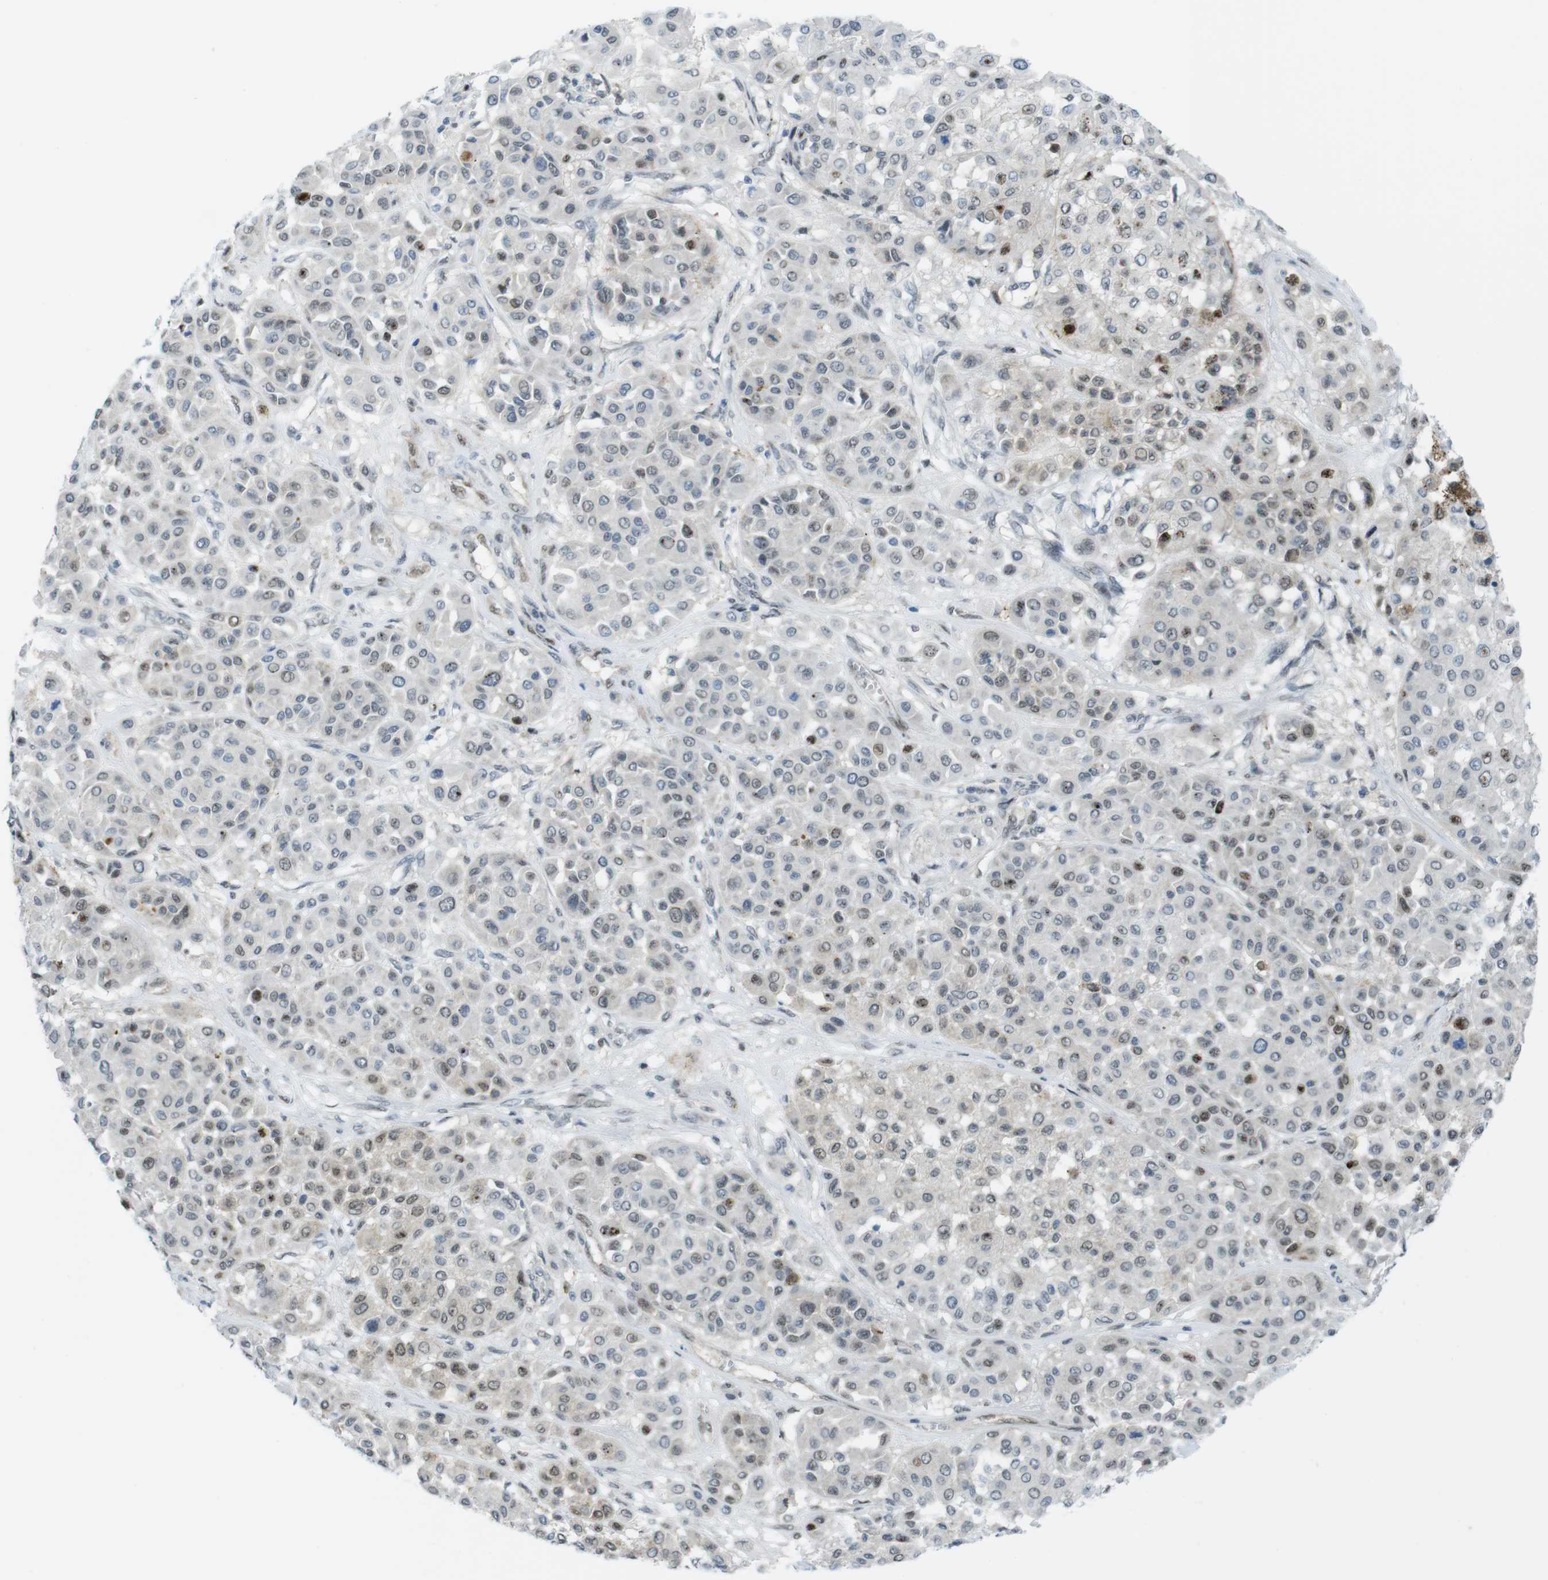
{"staining": {"intensity": "moderate", "quantity": "25%-75%", "location": "nuclear"}, "tissue": "melanoma", "cell_type": "Tumor cells", "image_type": "cancer", "snomed": [{"axis": "morphology", "description": "Malignant melanoma, Metastatic site"}, {"axis": "topography", "description": "Soft tissue"}], "caption": "Immunohistochemical staining of malignant melanoma (metastatic site) shows medium levels of moderate nuclear expression in approximately 25%-75% of tumor cells.", "gene": "UBB", "patient": {"sex": "male", "age": 41}}